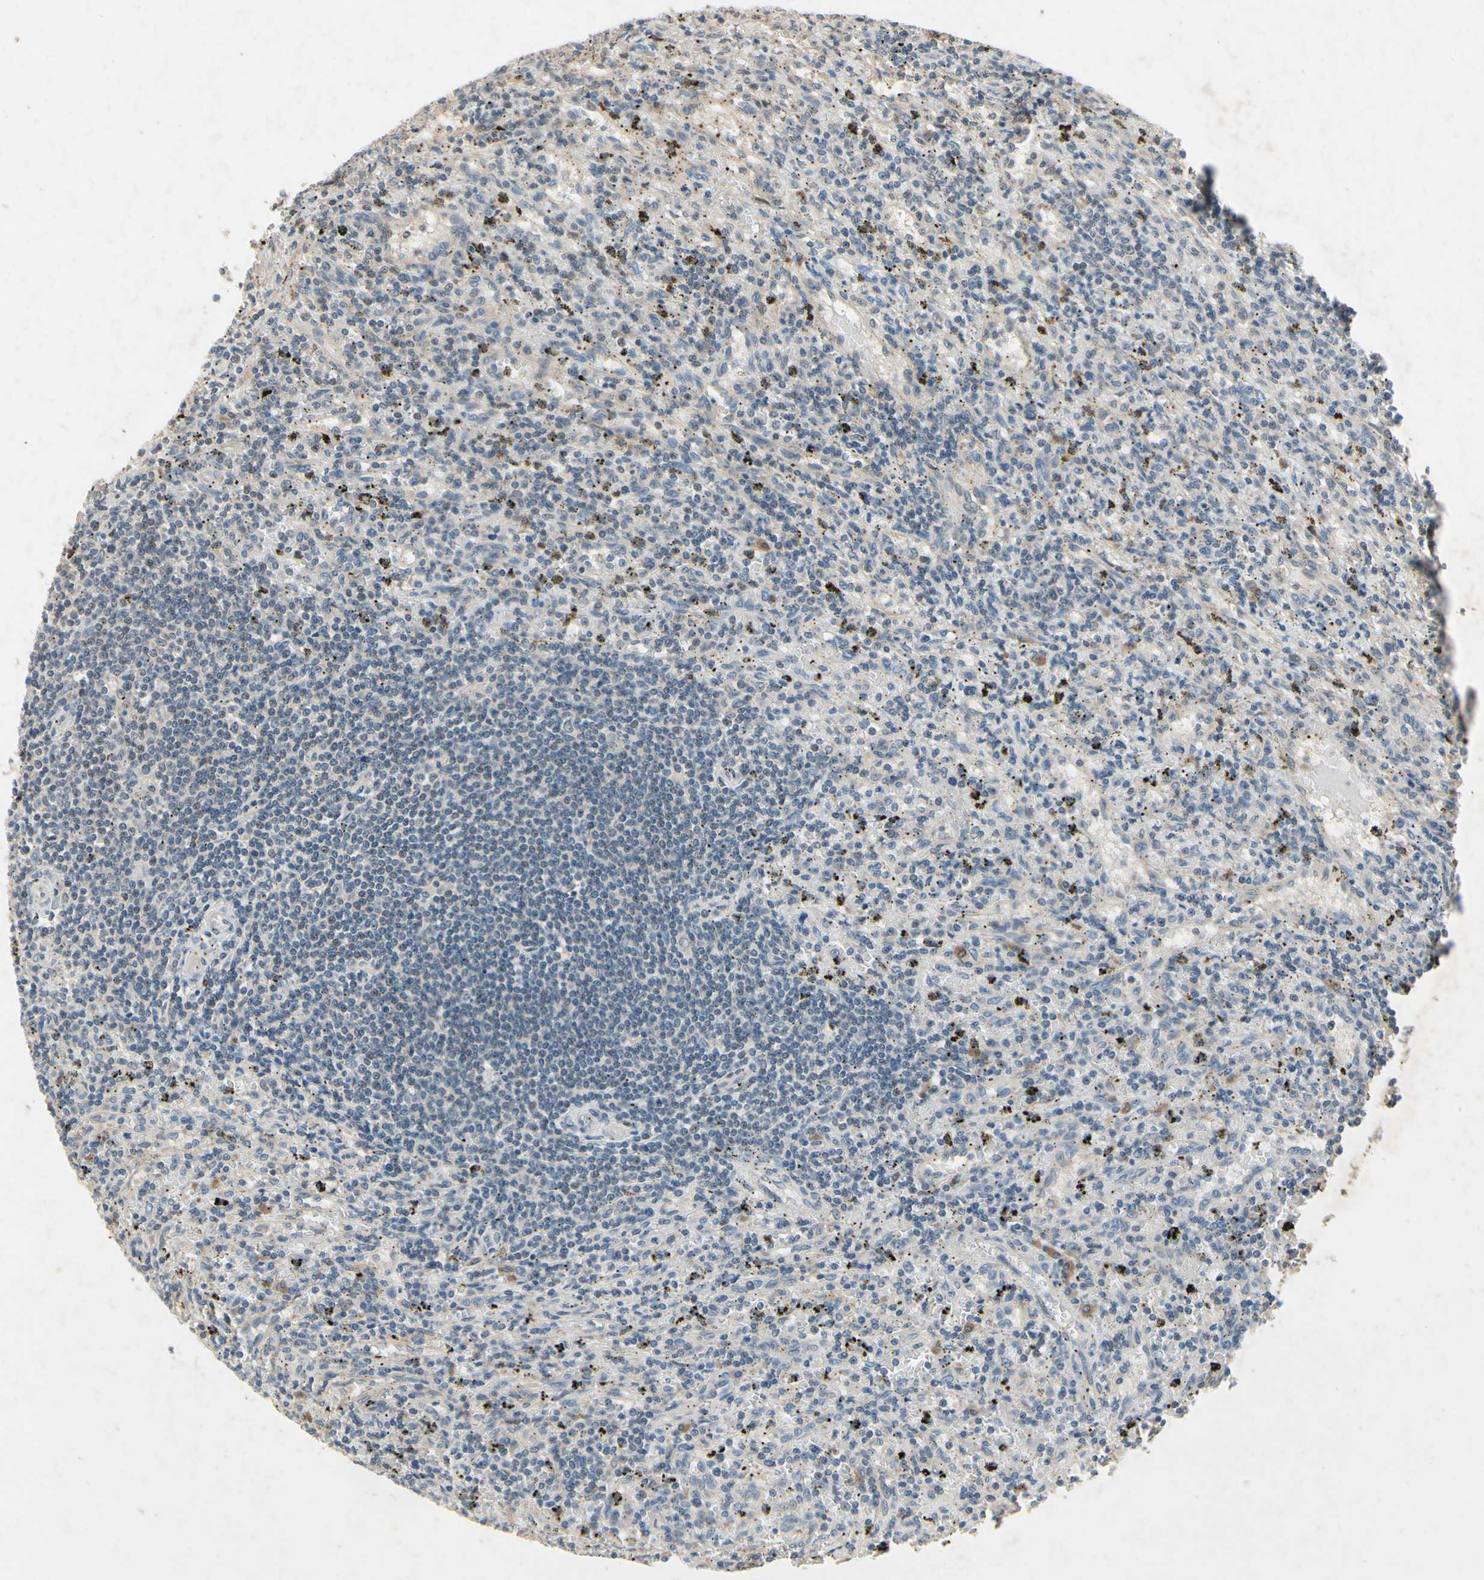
{"staining": {"intensity": "moderate", "quantity": "<25%", "location": "cytoplasmic/membranous"}, "tissue": "lymphoma", "cell_type": "Tumor cells", "image_type": "cancer", "snomed": [{"axis": "morphology", "description": "Malignant lymphoma, non-Hodgkin's type, Low grade"}, {"axis": "topography", "description": "Spleen"}], "caption": "Malignant lymphoma, non-Hodgkin's type (low-grade) stained with a brown dye displays moderate cytoplasmic/membranous positive positivity in about <25% of tumor cells.", "gene": "DPY19L3", "patient": {"sex": "male", "age": 76}}